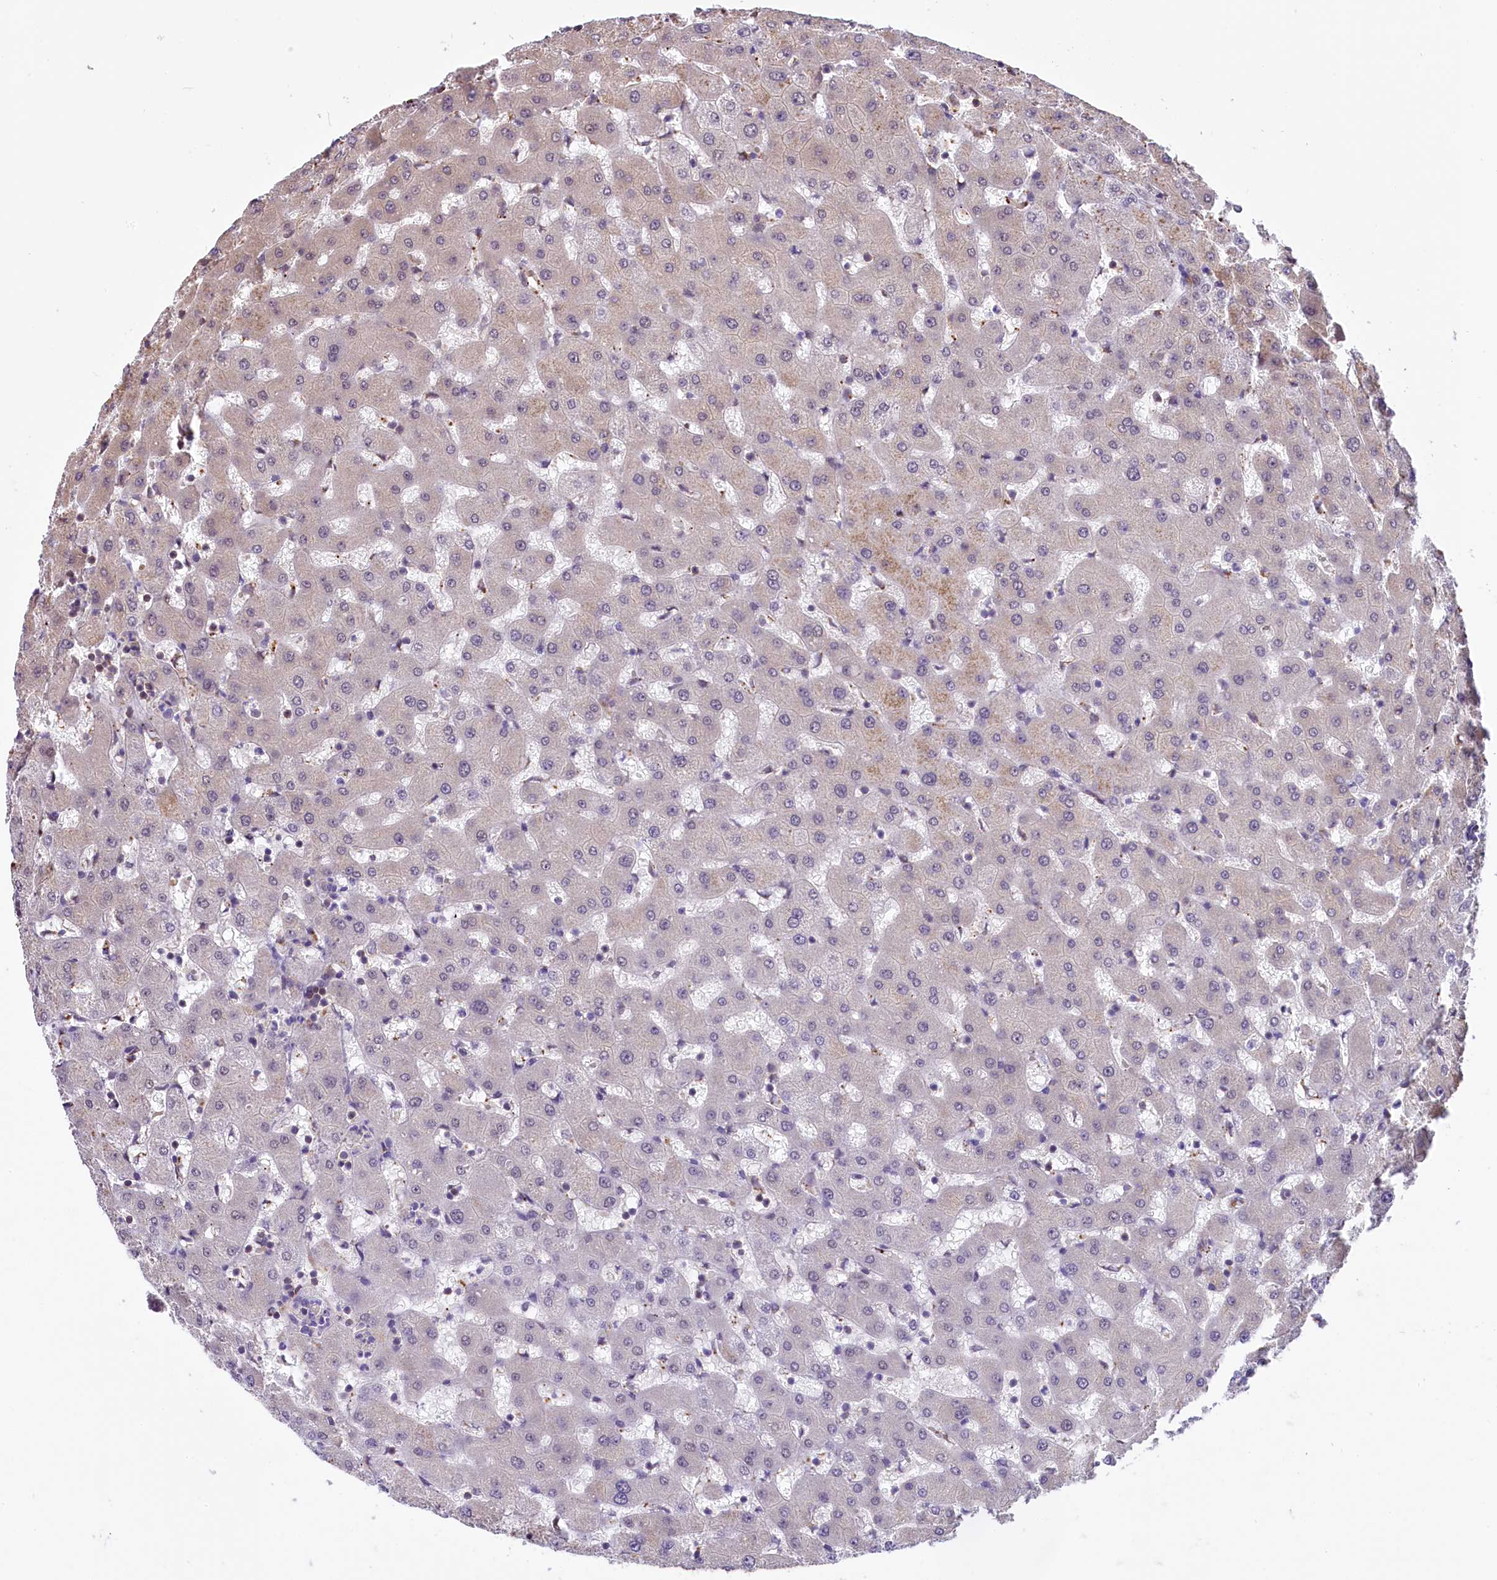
{"staining": {"intensity": "negative", "quantity": "none", "location": "none"}, "tissue": "liver", "cell_type": "Cholangiocytes", "image_type": "normal", "snomed": [{"axis": "morphology", "description": "Normal tissue, NOS"}, {"axis": "topography", "description": "Liver"}], "caption": "Cholangiocytes are negative for brown protein staining in benign liver. (Stains: DAB IHC with hematoxylin counter stain, Microscopy: brightfield microscopy at high magnification).", "gene": "MRPL54", "patient": {"sex": "female", "age": 63}}